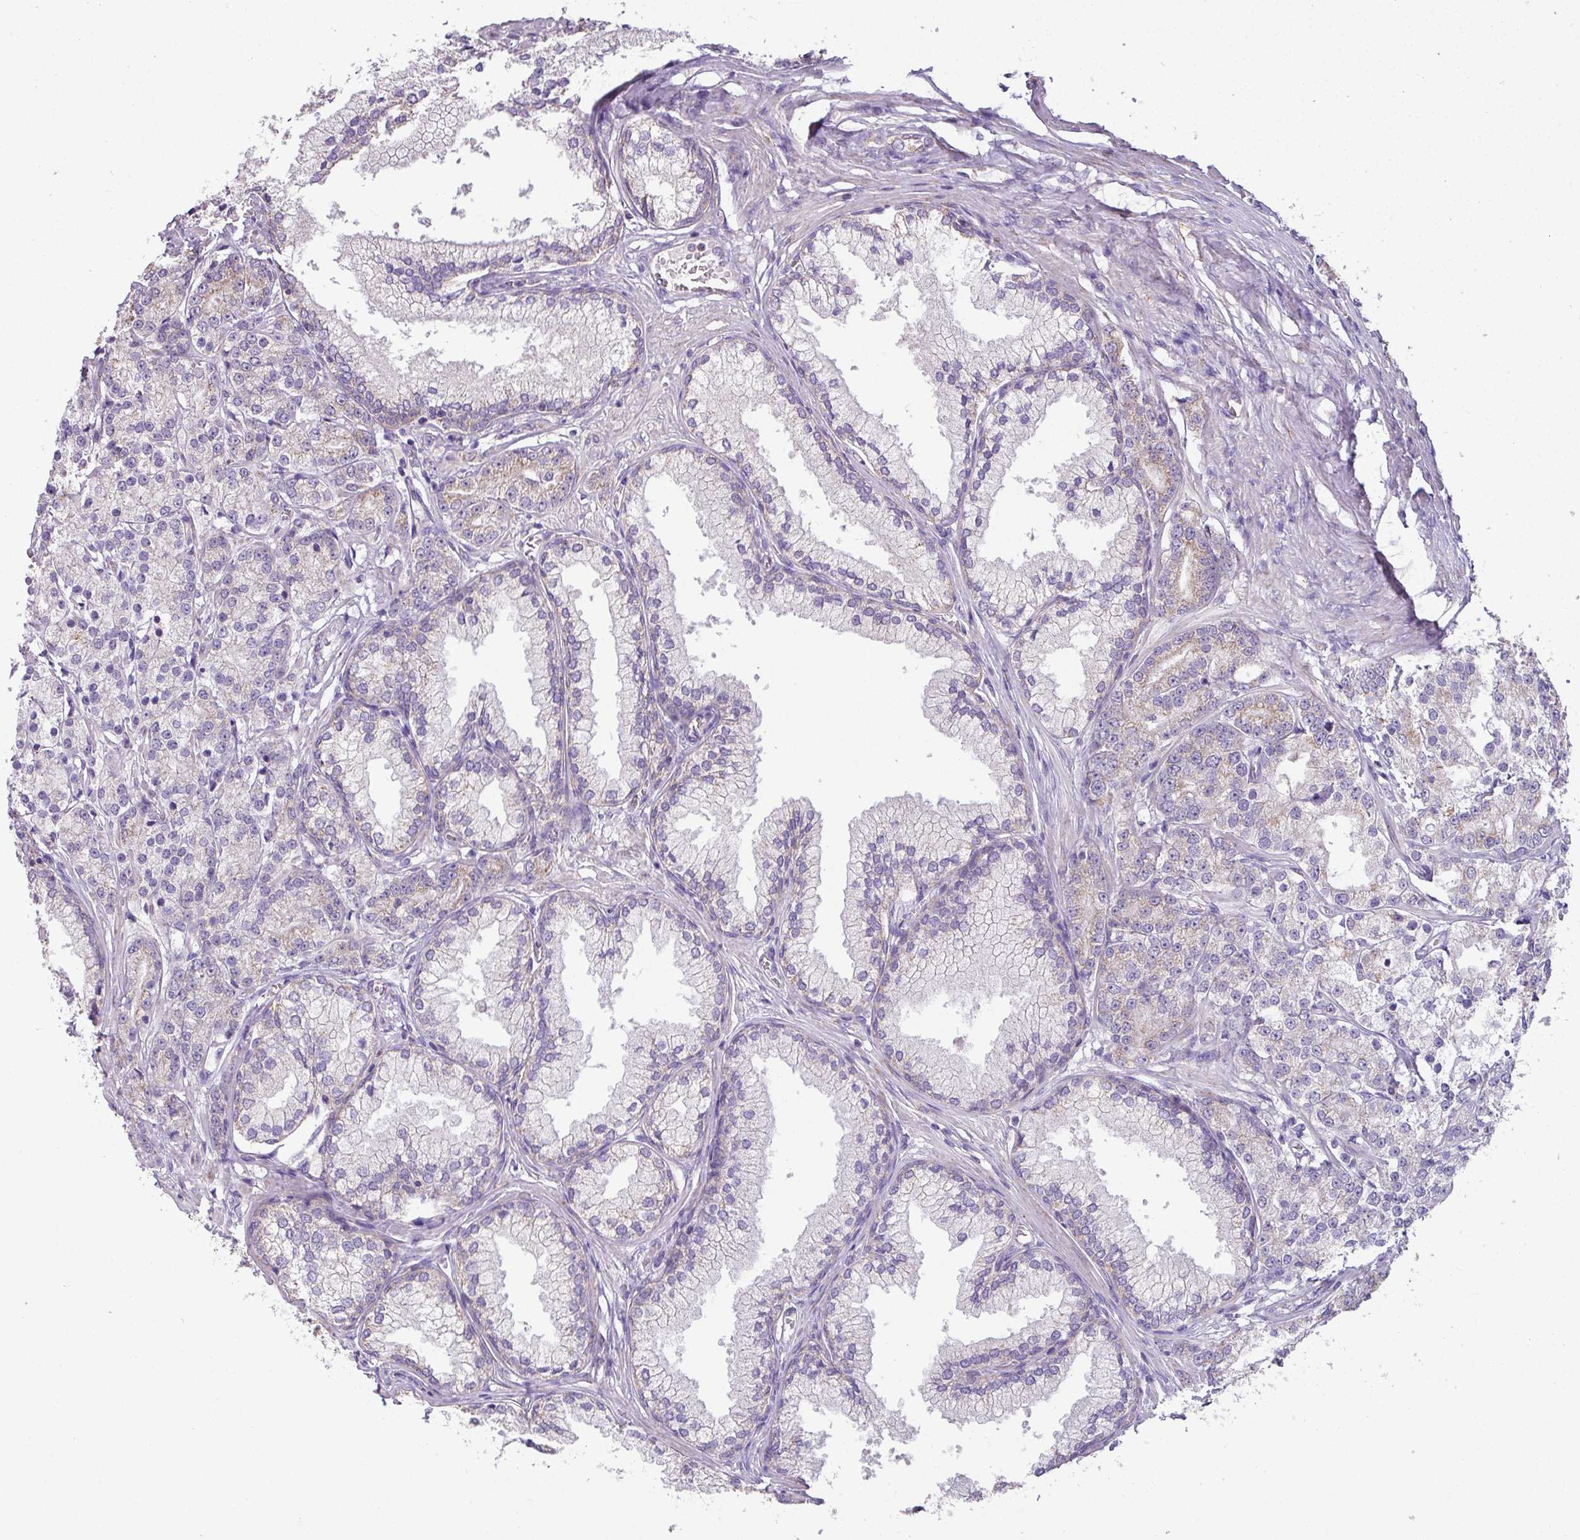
{"staining": {"intensity": "weak", "quantity": "<25%", "location": "cytoplasmic/membranous"}, "tissue": "prostate cancer", "cell_type": "Tumor cells", "image_type": "cancer", "snomed": [{"axis": "morphology", "description": "Adenocarcinoma, High grade"}, {"axis": "topography", "description": "Prostate"}], "caption": "A high-resolution micrograph shows immunohistochemistry (IHC) staining of prostate adenocarcinoma (high-grade), which displays no significant positivity in tumor cells. (DAB IHC, high magnification).", "gene": "PALS2", "patient": {"sex": "male", "age": 69}}